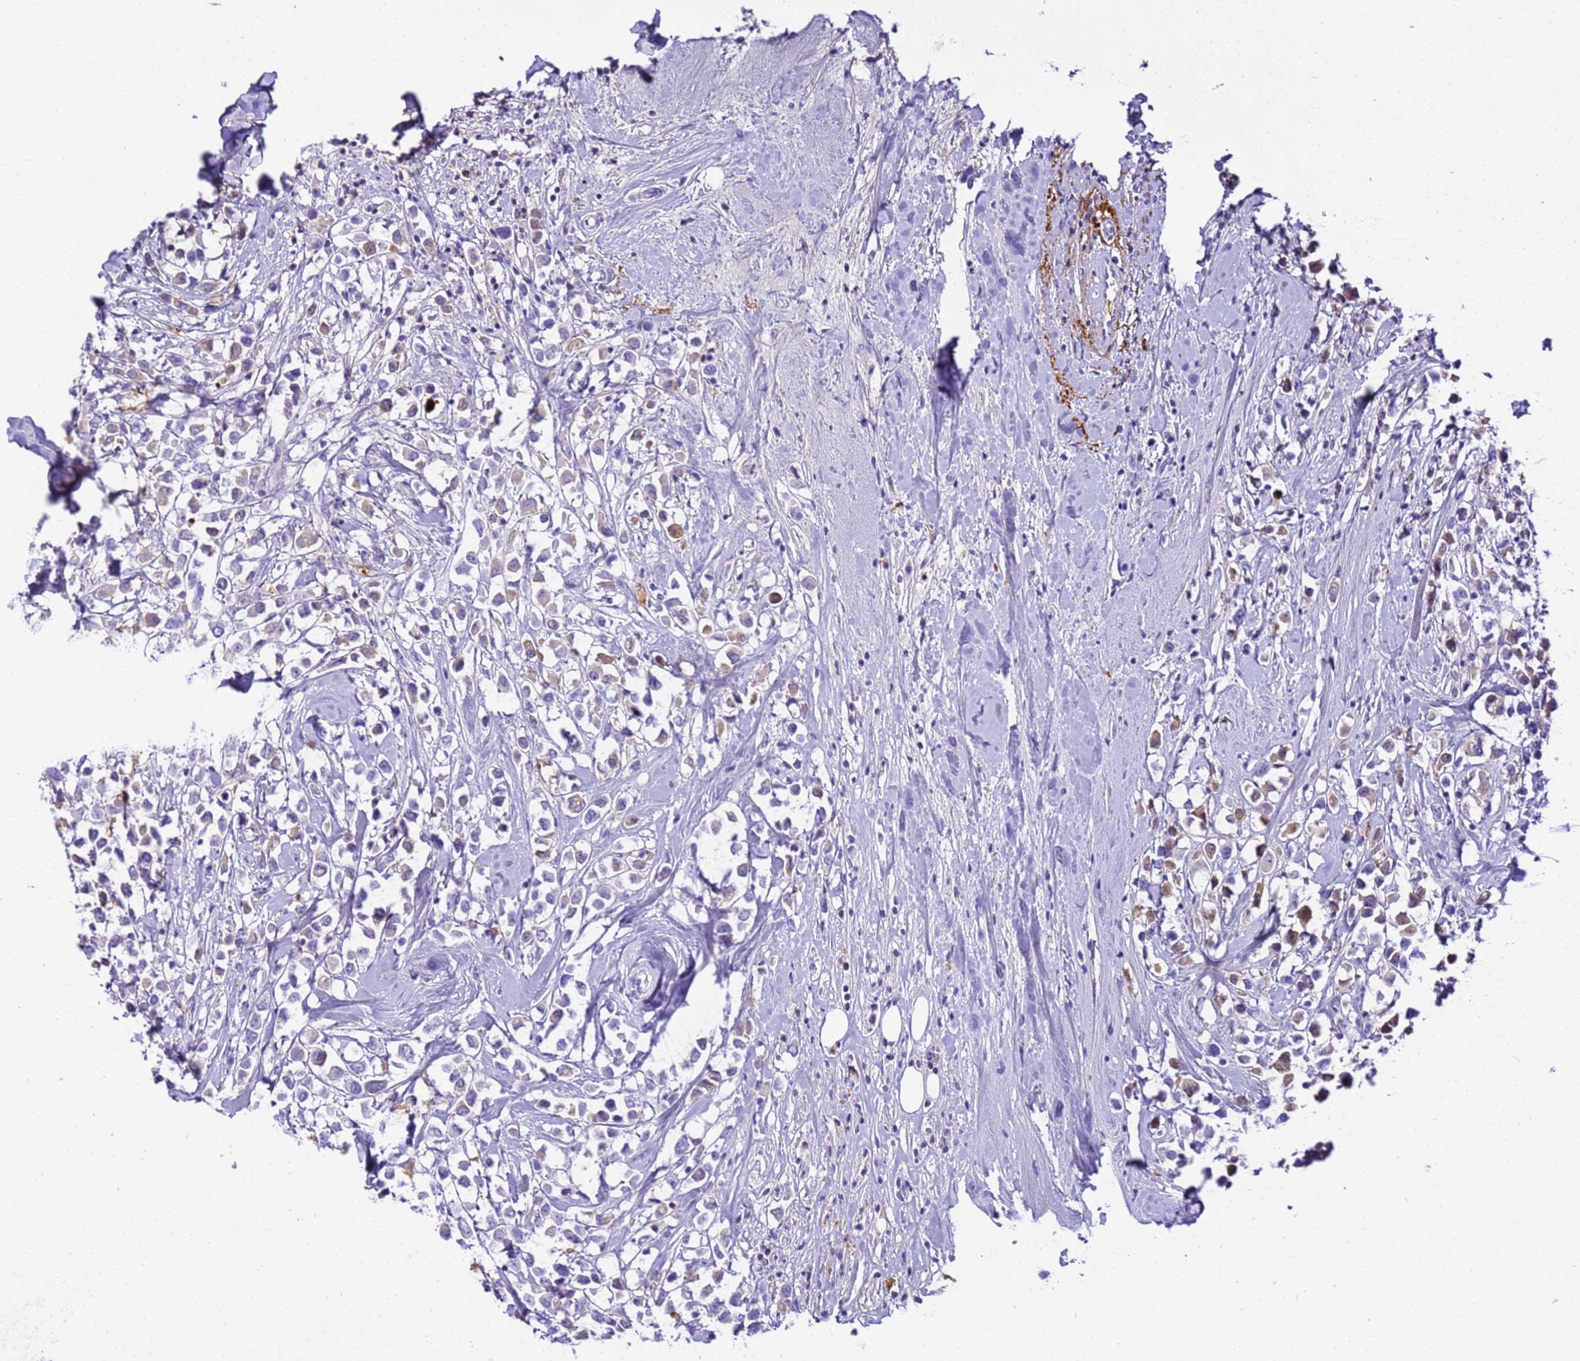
{"staining": {"intensity": "moderate", "quantity": "<25%", "location": "cytoplasmic/membranous"}, "tissue": "breast cancer", "cell_type": "Tumor cells", "image_type": "cancer", "snomed": [{"axis": "morphology", "description": "Duct carcinoma"}, {"axis": "topography", "description": "Breast"}], "caption": "Brown immunohistochemical staining in human breast cancer exhibits moderate cytoplasmic/membranous staining in approximately <25% of tumor cells.", "gene": "CFHR2", "patient": {"sex": "female", "age": 87}}